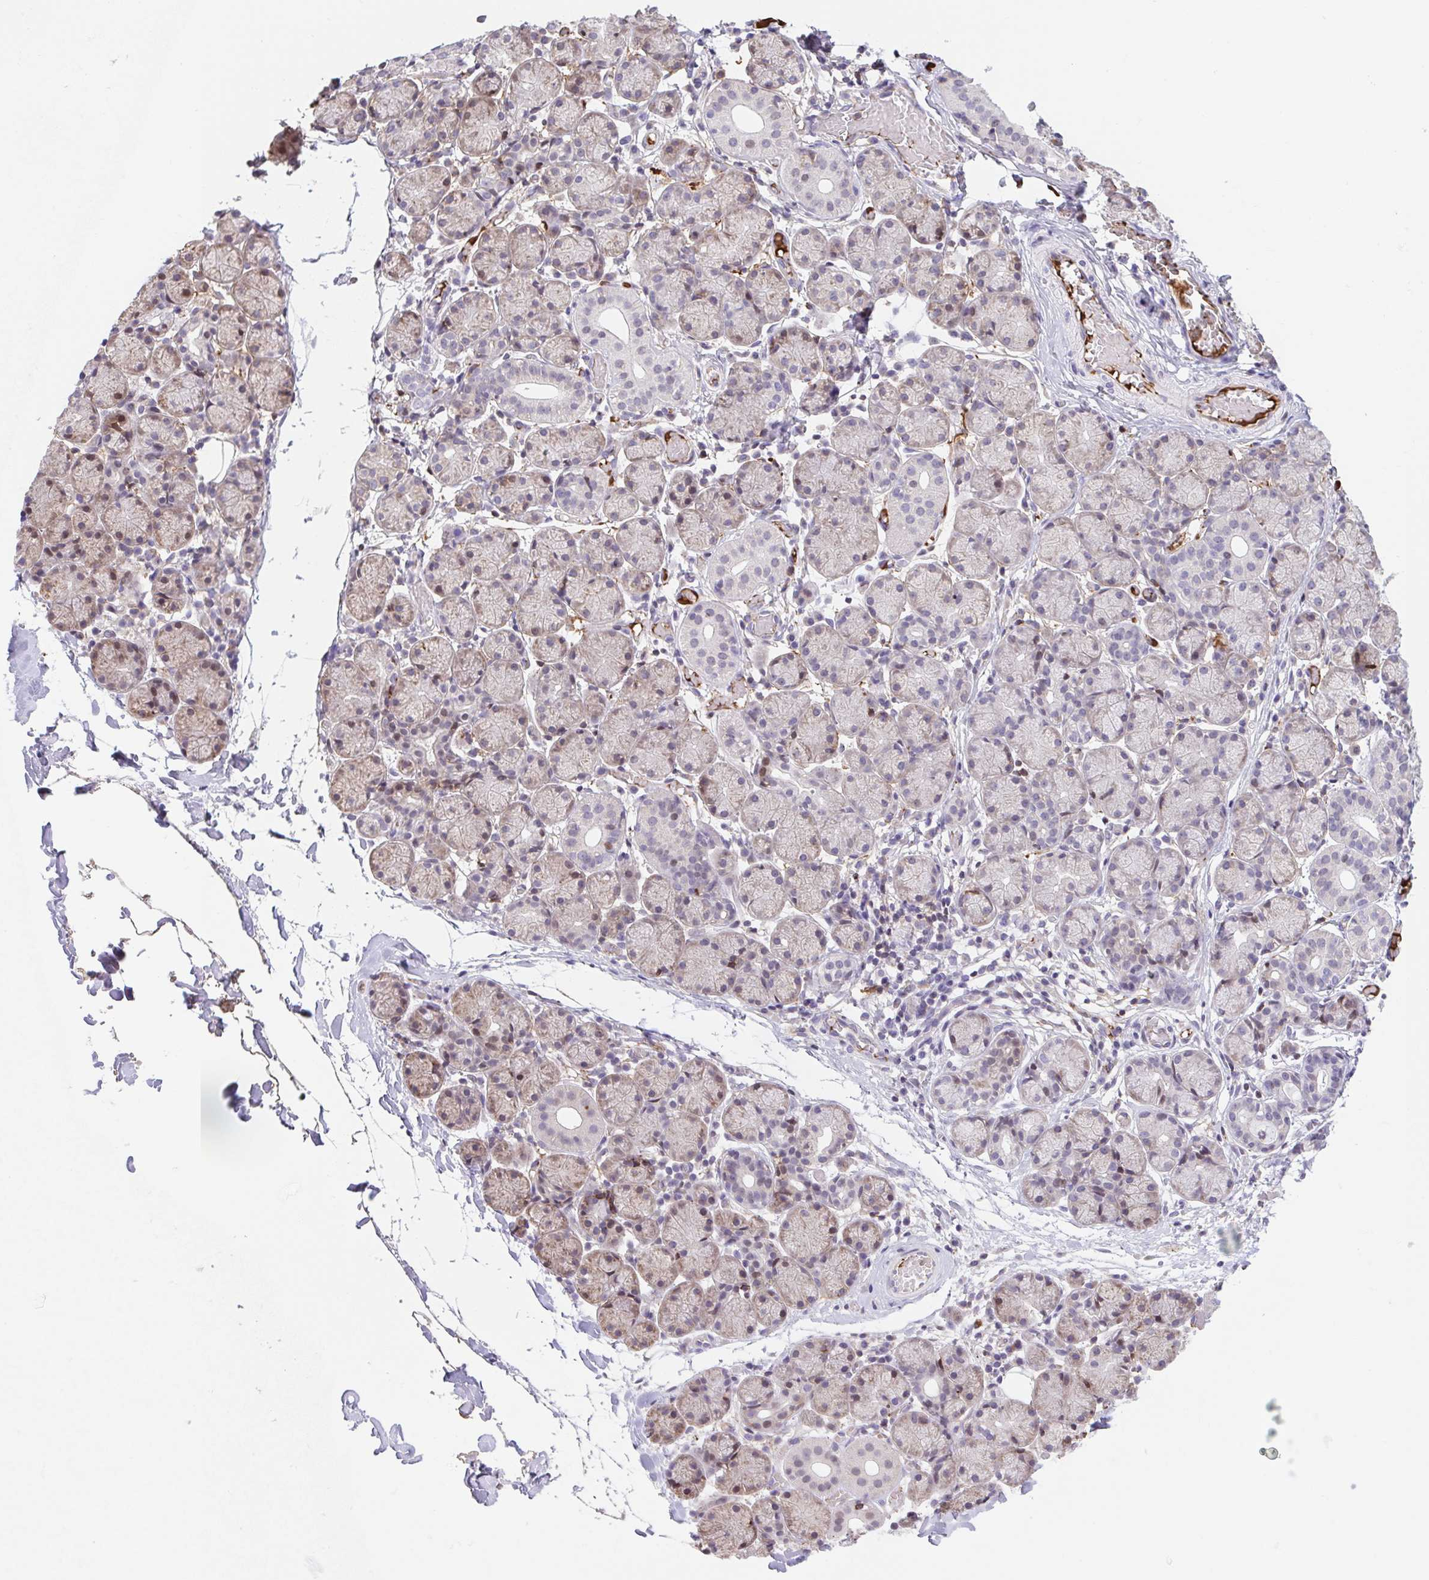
{"staining": {"intensity": "weak", "quantity": "<25%", "location": "cytoplasmic/membranous"}, "tissue": "salivary gland", "cell_type": "Glandular cells", "image_type": "normal", "snomed": [{"axis": "morphology", "description": "Normal tissue, NOS"}, {"axis": "topography", "description": "Salivary gland"}], "caption": "Immunohistochemistry (IHC) of normal human salivary gland reveals no expression in glandular cells.", "gene": "TPRG1", "patient": {"sex": "female", "age": 24}}